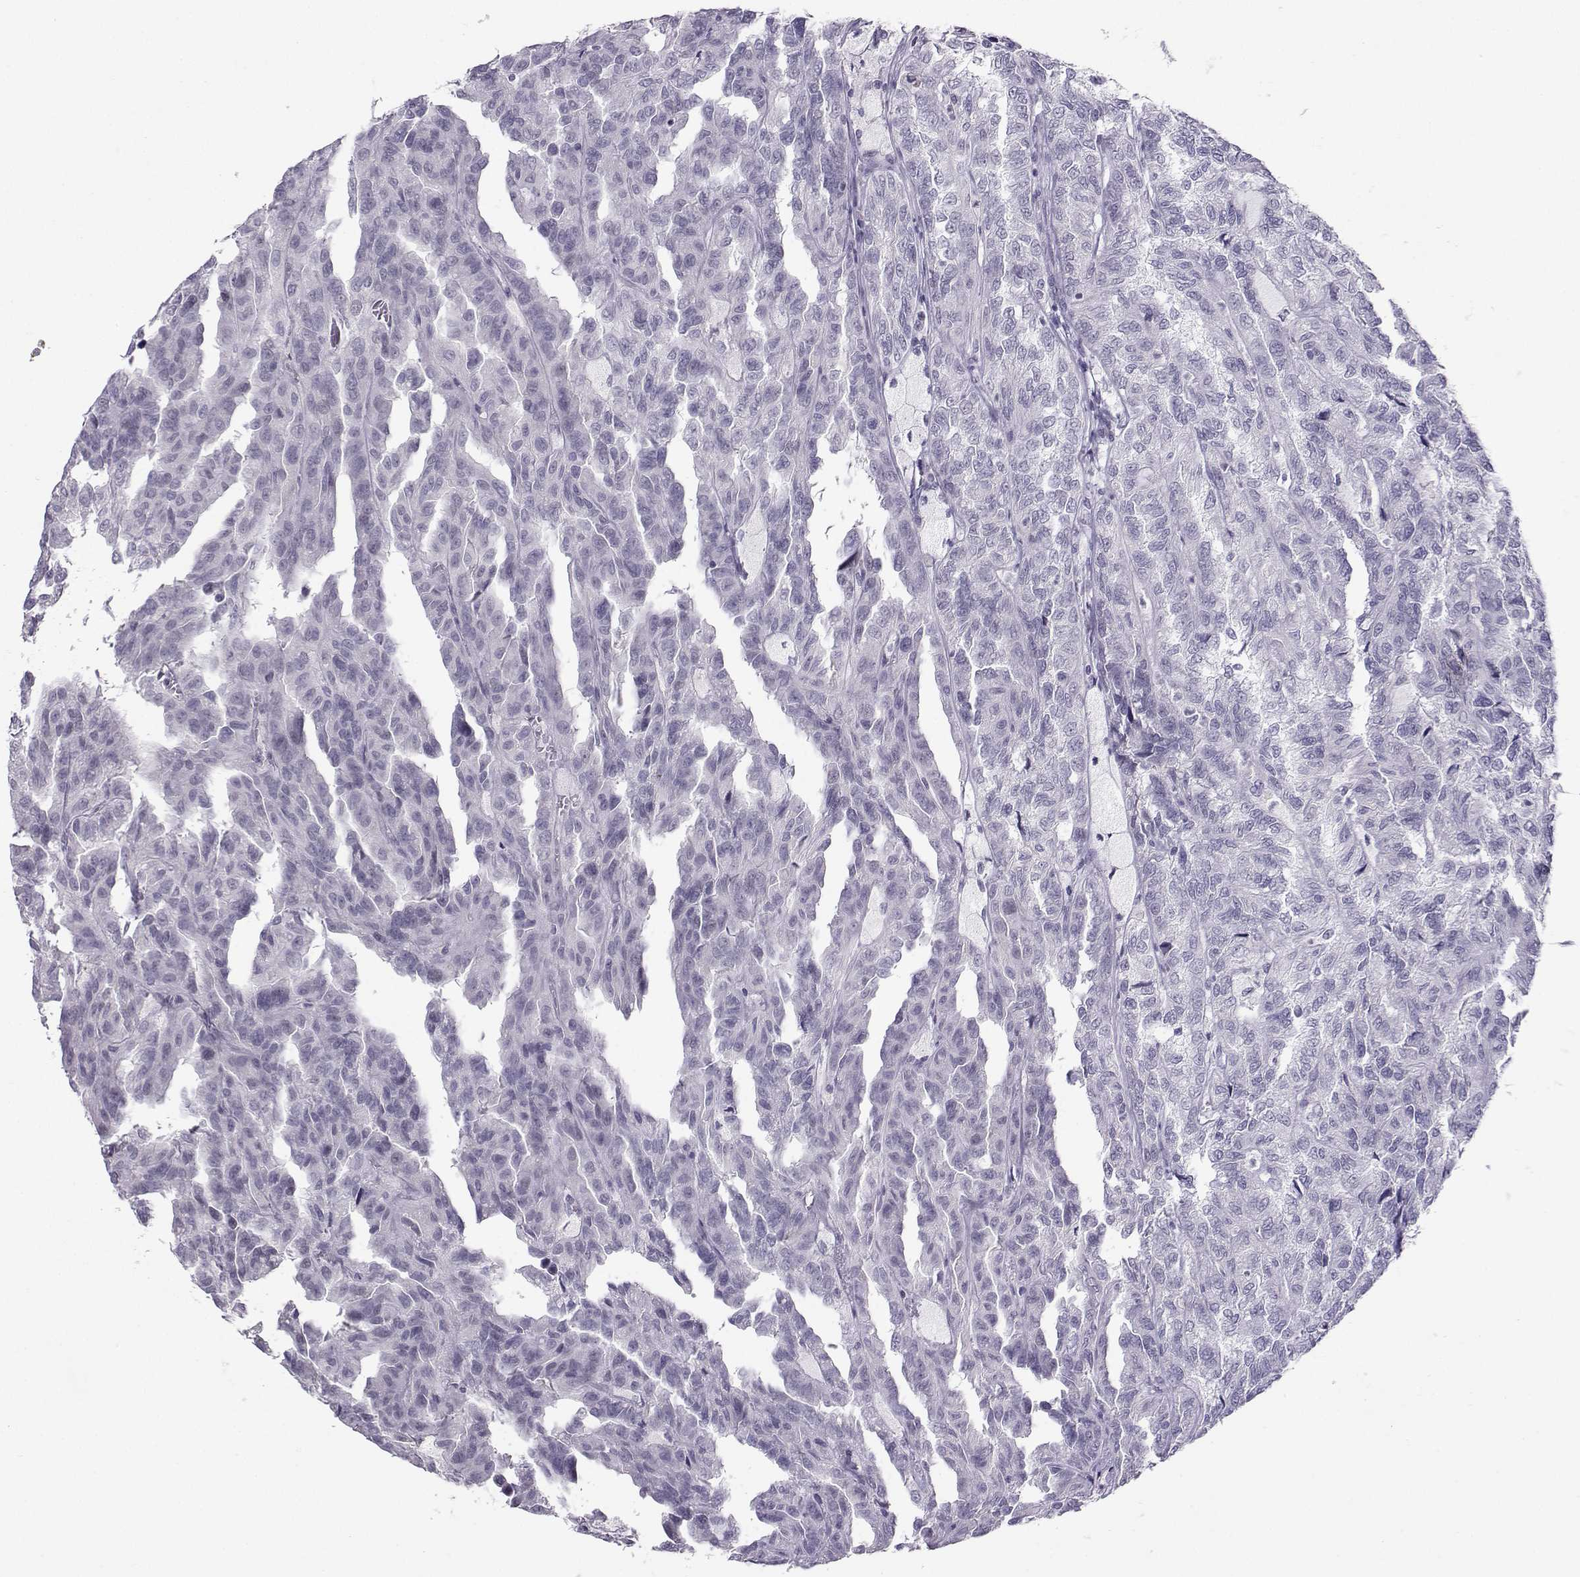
{"staining": {"intensity": "negative", "quantity": "none", "location": "none"}, "tissue": "renal cancer", "cell_type": "Tumor cells", "image_type": "cancer", "snomed": [{"axis": "morphology", "description": "Adenocarcinoma, NOS"}, {"axis": "topography", "description": "Kidney"}], "caption": "Image shows no protein positivity in tumor cells of adenocarcinoma (renal) tissue.", "gene": "LHX1", "patient": {"sex": "male", "age": 79}}